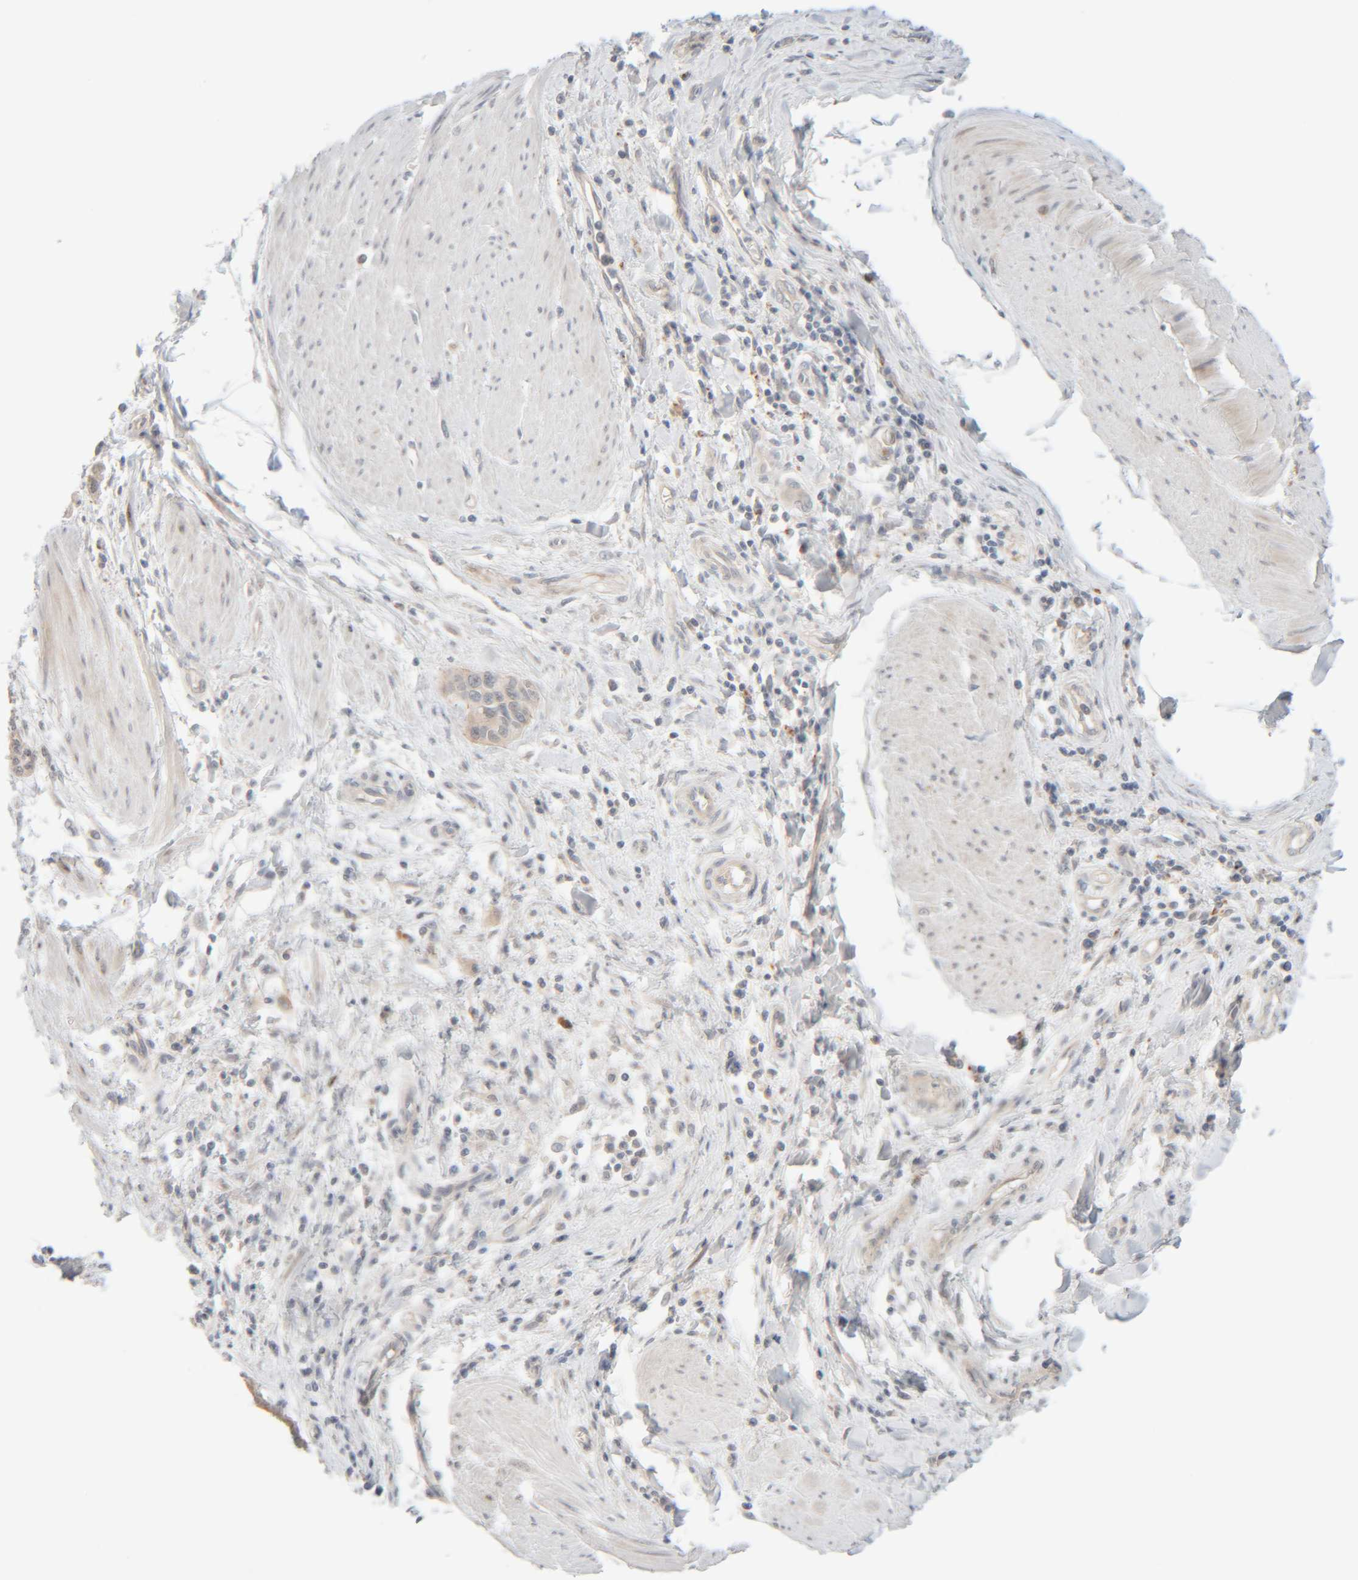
{"staining": {"intensity": "weak", "quantity": "25%-75%", "location": "cytoplasmic/membranous"}, "tissue": "pancreatic cancer", "cell_type": "Tumor cells", "image_type": "cancer", "snomed": [{"axis": "morphology", "description": "Adenocarcinoma, NOS"}, {"axis": "topography", "description": "Pancreas"}], "caption": "Immunohistochemical staining of human pancreatic cancer reveals low levels of weak cytoplasmic/membranous protein expression in about 25%-75% of tumor cells.", "gene": "CHKA", "patient": {"sex": "male", "age": 74}}